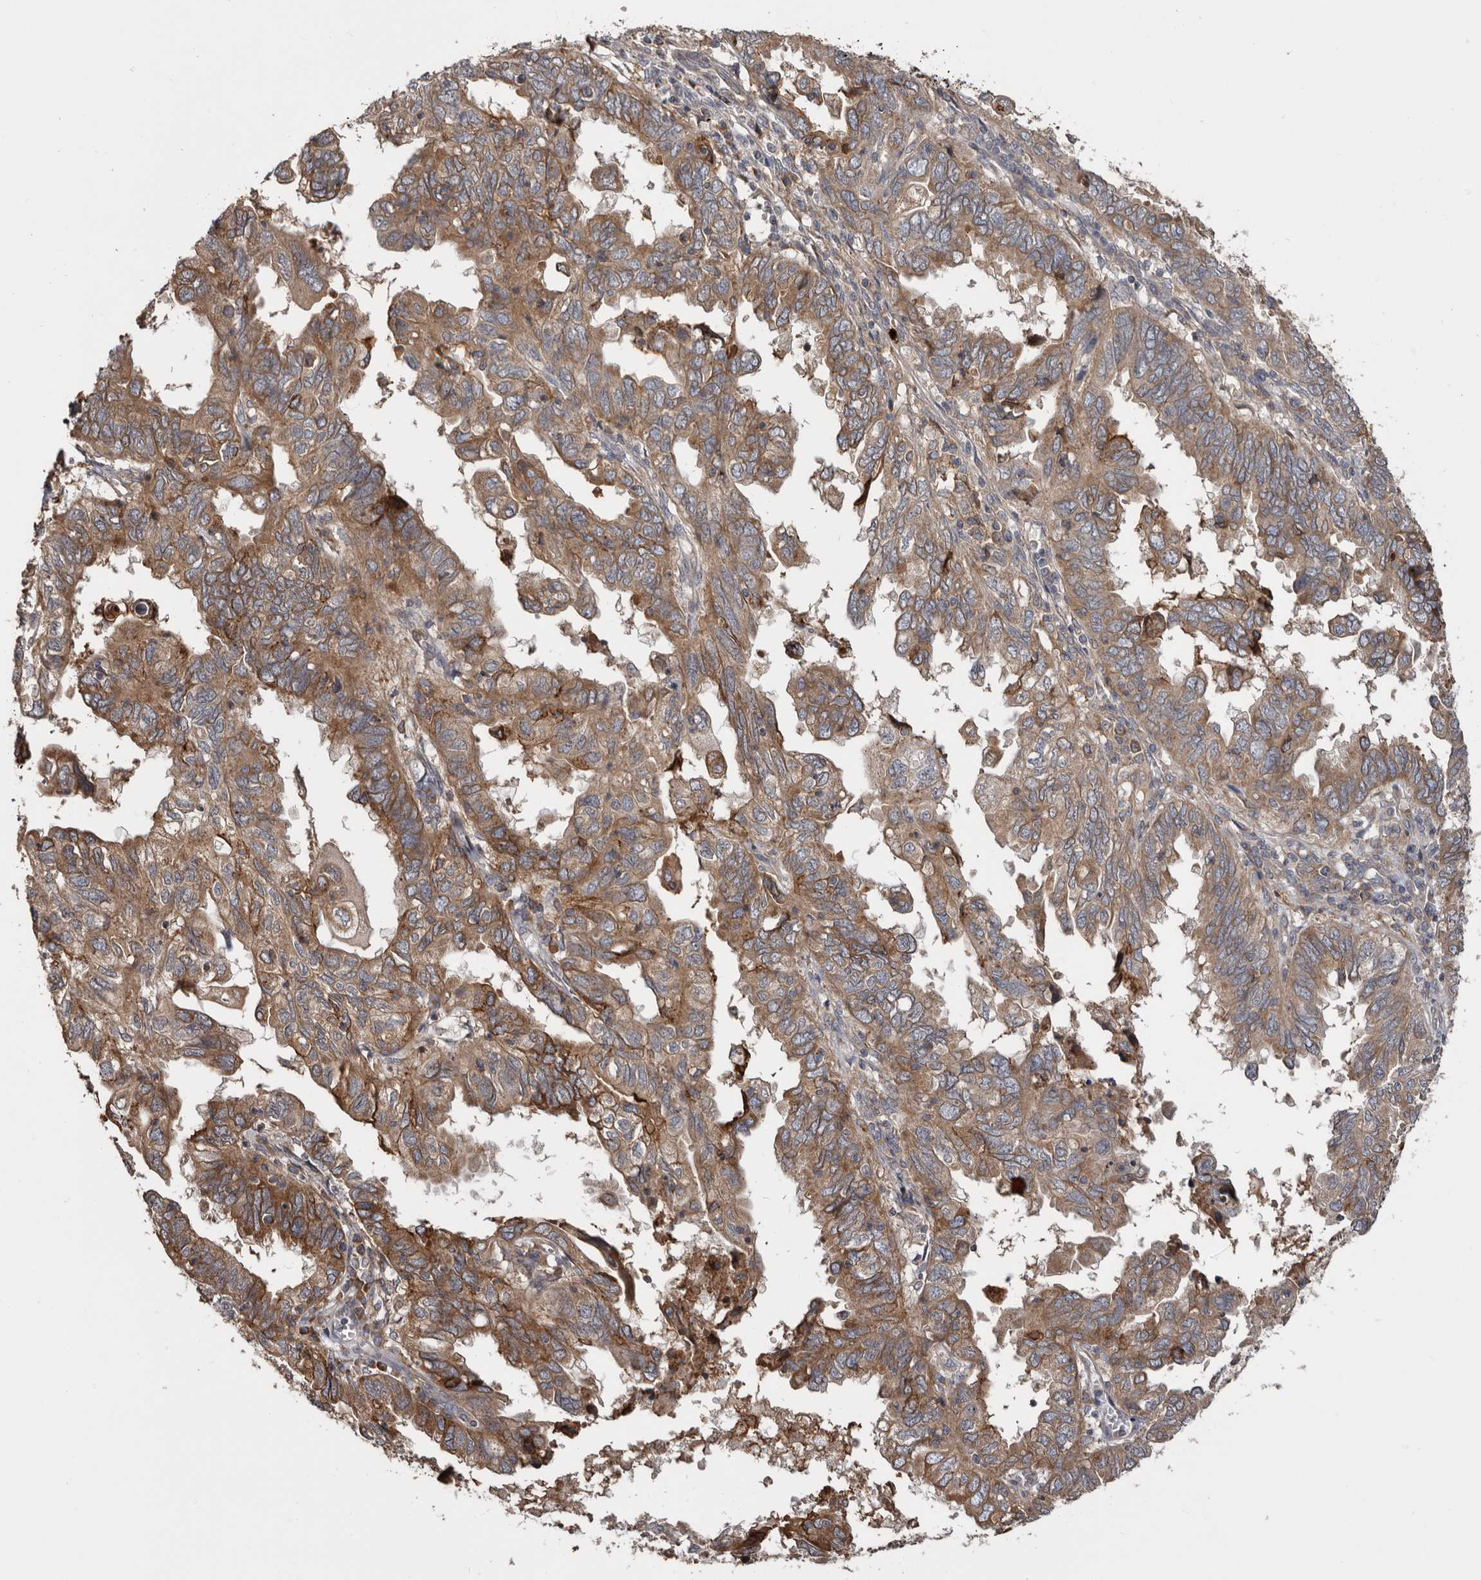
{"staining": {"intensity": "moderate", "quantity": ">75%", "location": "cytoplasmic/membranous"}, "tissue": "endometrial cancer", "cell_type": "Tumor cells", "image_type": "cancer", "snomed": [{"axis": "morphology", "description": "Adenocarcinoma, NOS"}, {"axis": "topography", "description": "Uterus"}], "caption": "Moderate cytoplasmic/membranous staining is identified in about >75% of tumor cells in endometrial adenocarcinoma. The protein of interest is stained brown, and the nuclei are stained in blue (DAB IHC with brightfield microscopy, high magnification).", "gene": "TMUB1", "patient": {"sex": "female", "age": 77}}